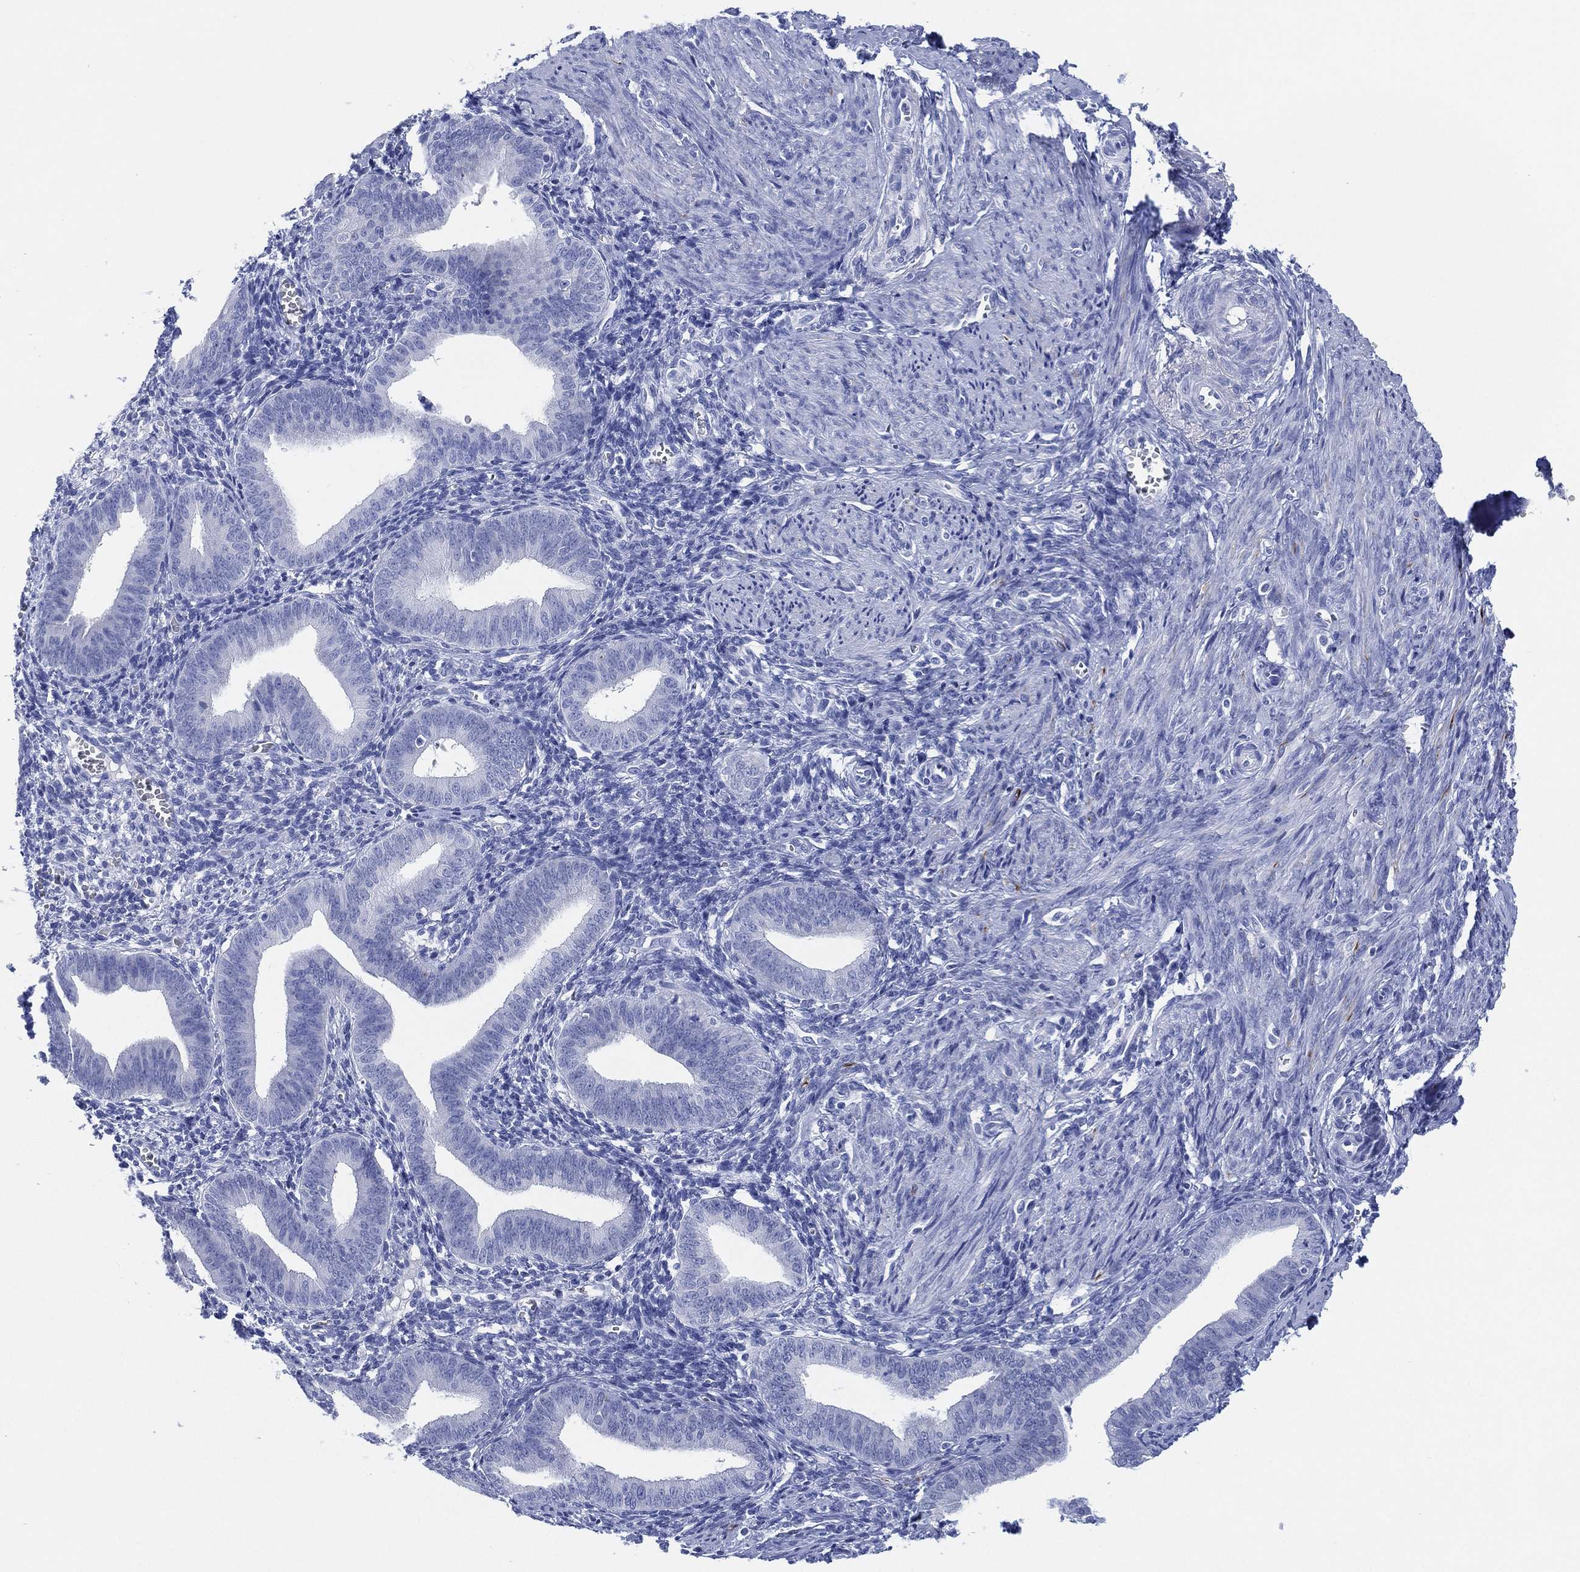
{"staining": {"intensity": "negative", "quantity": "none", "location": "none"}, "tissue": "endometrium", "cell_type": "Cells in endometrial stroma", "image_type": "normal", "snomed": [{"axis": "morphology", "description": "Normal tissue, NOS"}, {"axis": "topography", "description": "Endometrium"}], "caption": "Immunohistochemical staining of unremarkable human endometrium reveals no significant staining in cells in endometrial stroma. Brightfield microscopy of IHC stained with DAB (brown) and hematoxylin (blue), captured at high magnification.", "gene": "SLC9C2", "patient": {"sex": "female", "age": 42}}